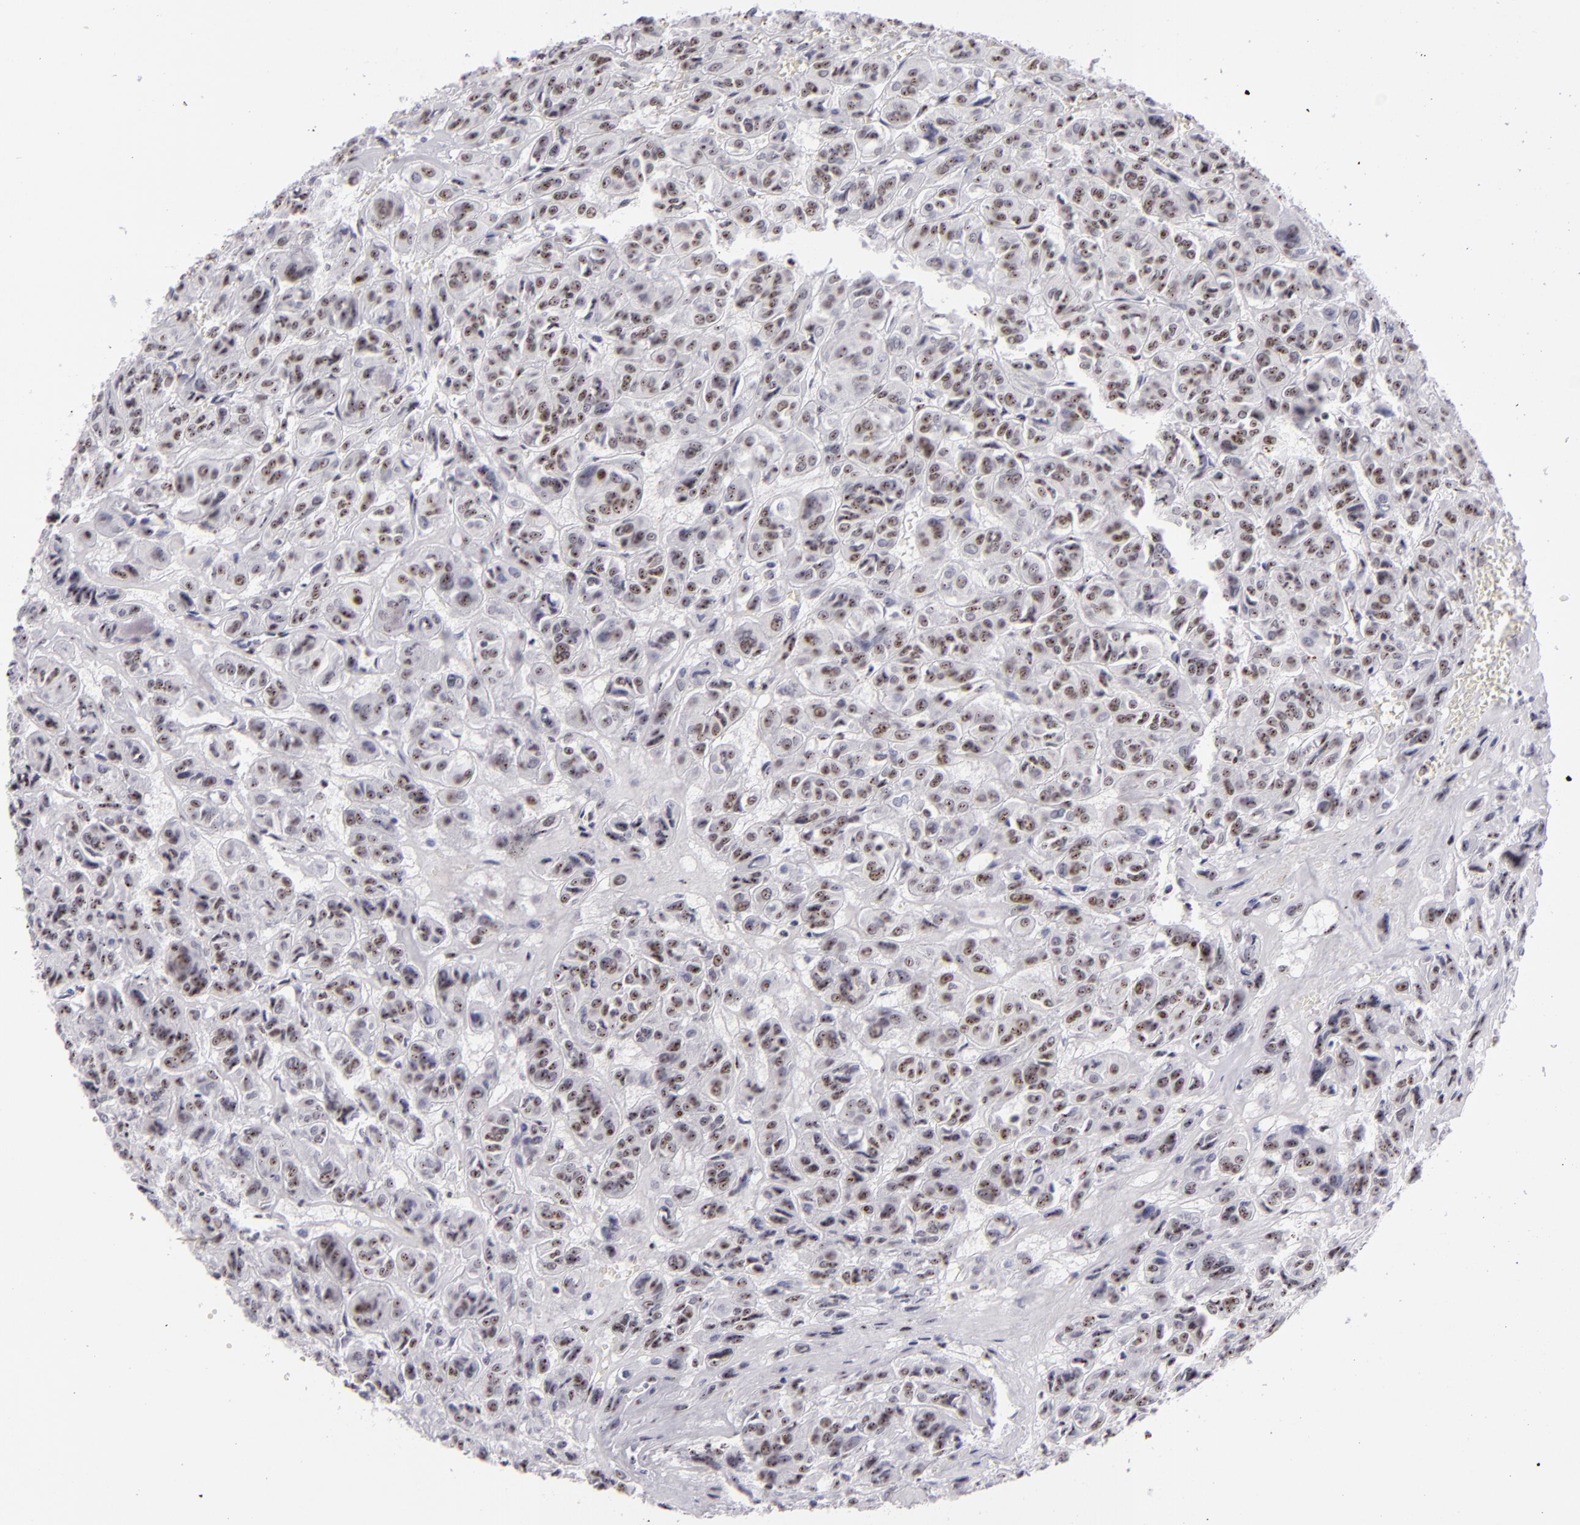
{"staining": {"intensity": "weak", "quantity": ">75%", "location": "nuclear"}, "tissue": "thyroid cancer", "cell_type": "Tumor cells", "image_type": "cancer", "snomed": [{"axis": "morphology", "description": "Follicular adenoma carcinoma, NOS"}, {"axis": "topography", "description": "Thyroid gland"}], "caption": "Follicular adenoma carcinoma (thyroid) stained with DAB (3,3'-diaminobenzidine) IHC exhibits low levels of weak nuclear staining in about >75% of tumor cells. Nuclei are stained in blue.", "gene": "TOP3A", "patient": {"sex": "female", "age": 71}}